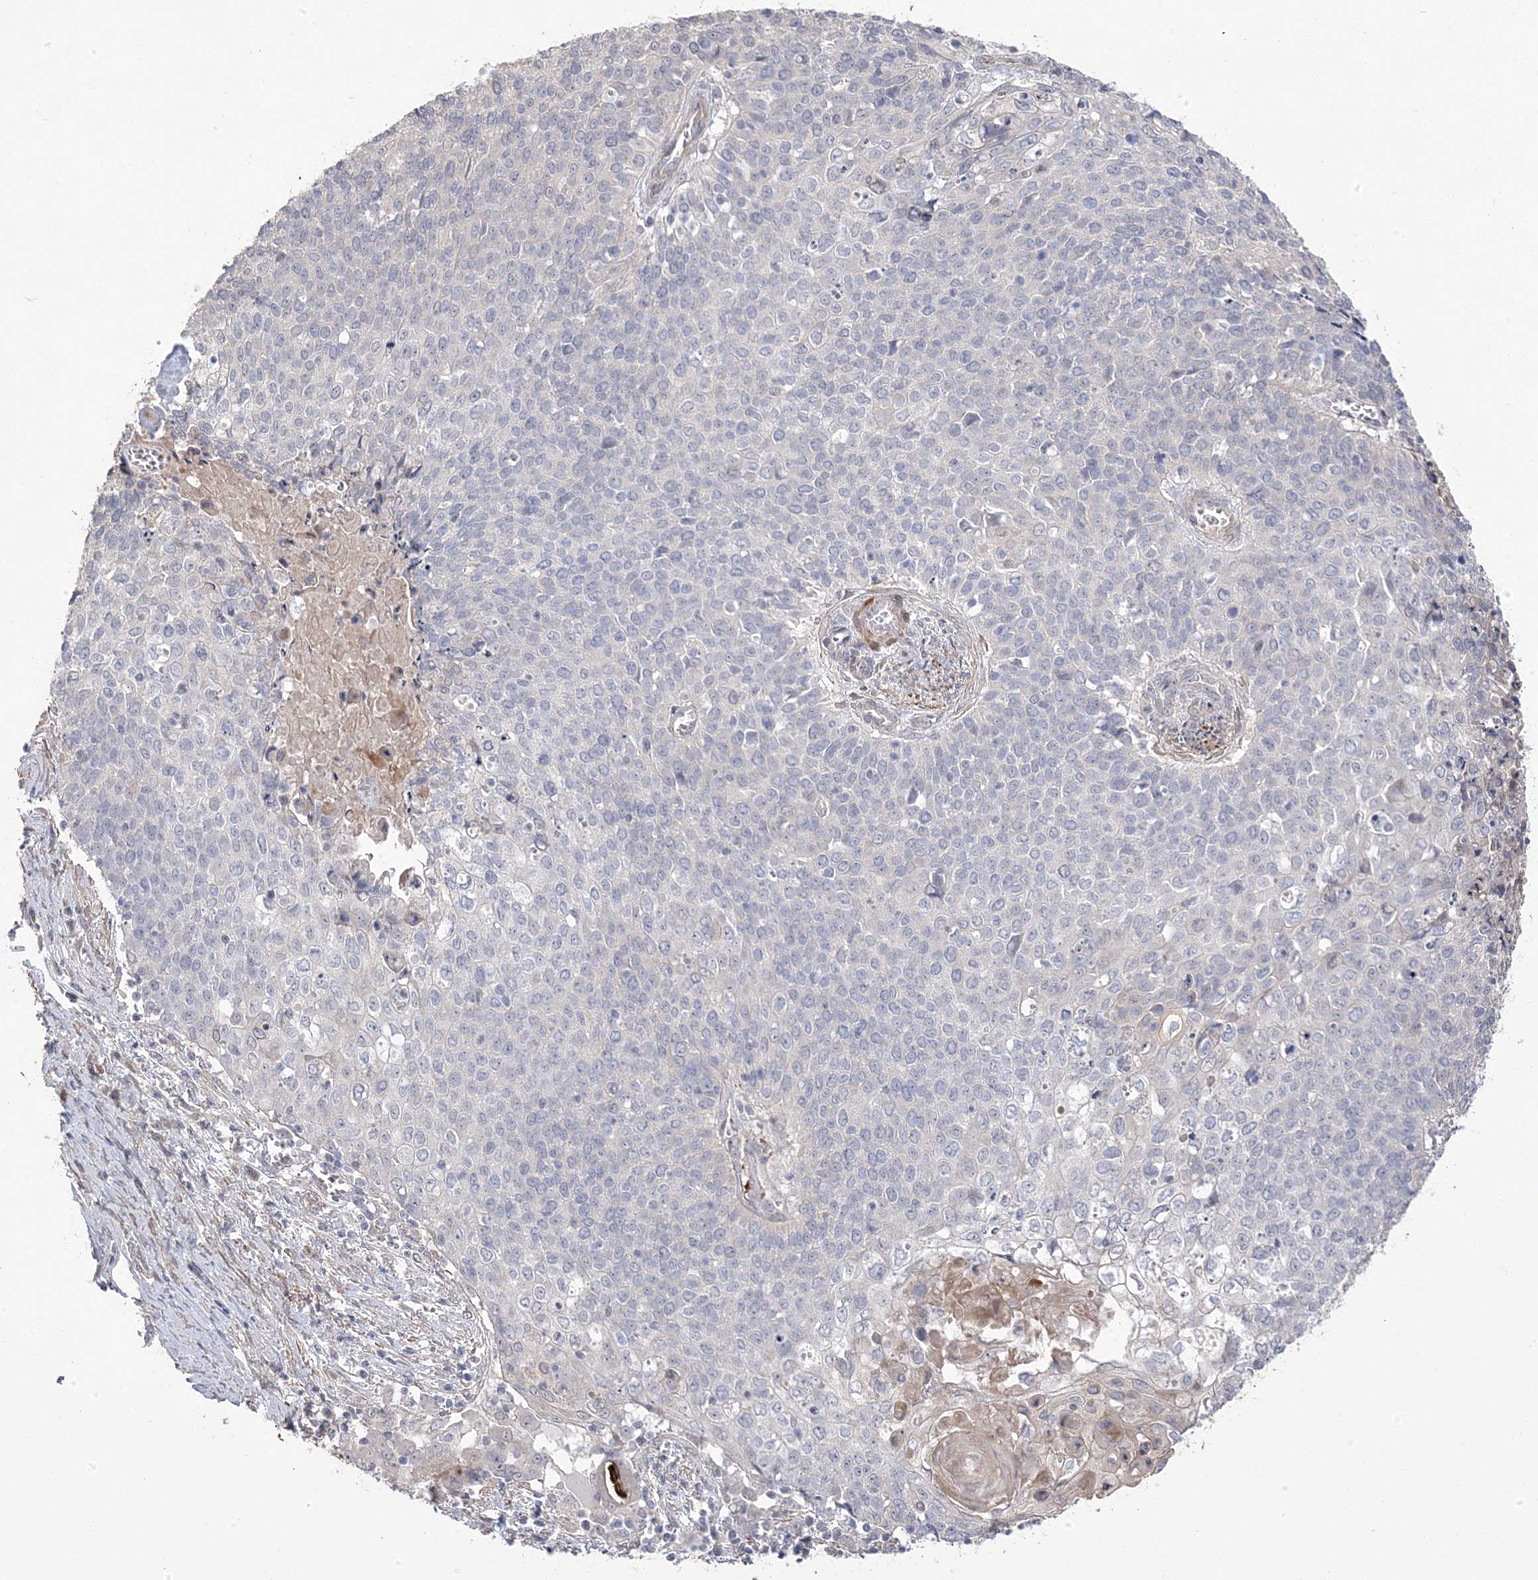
{"staining": {"intensity": "negative", "quantity": "none", "location": "none"}, "tissue": "cervical cancer", "cell_type": "Tumor cells", "image_type": "cancer", "snomed": [{"axis": "morphology", "description": "Squamous cell carcinoma, NOS"}, {"axis": "topography", "description": "Cervix"}], "caption": "DAB (3,3'-diaminobenzidine) immunohistochemical staining of cervical squamous cell carcinoma reveals no significant staining in tumor cells.", "gene": "GTPBP6", "patient": {"sex": "female", "age": 39}}